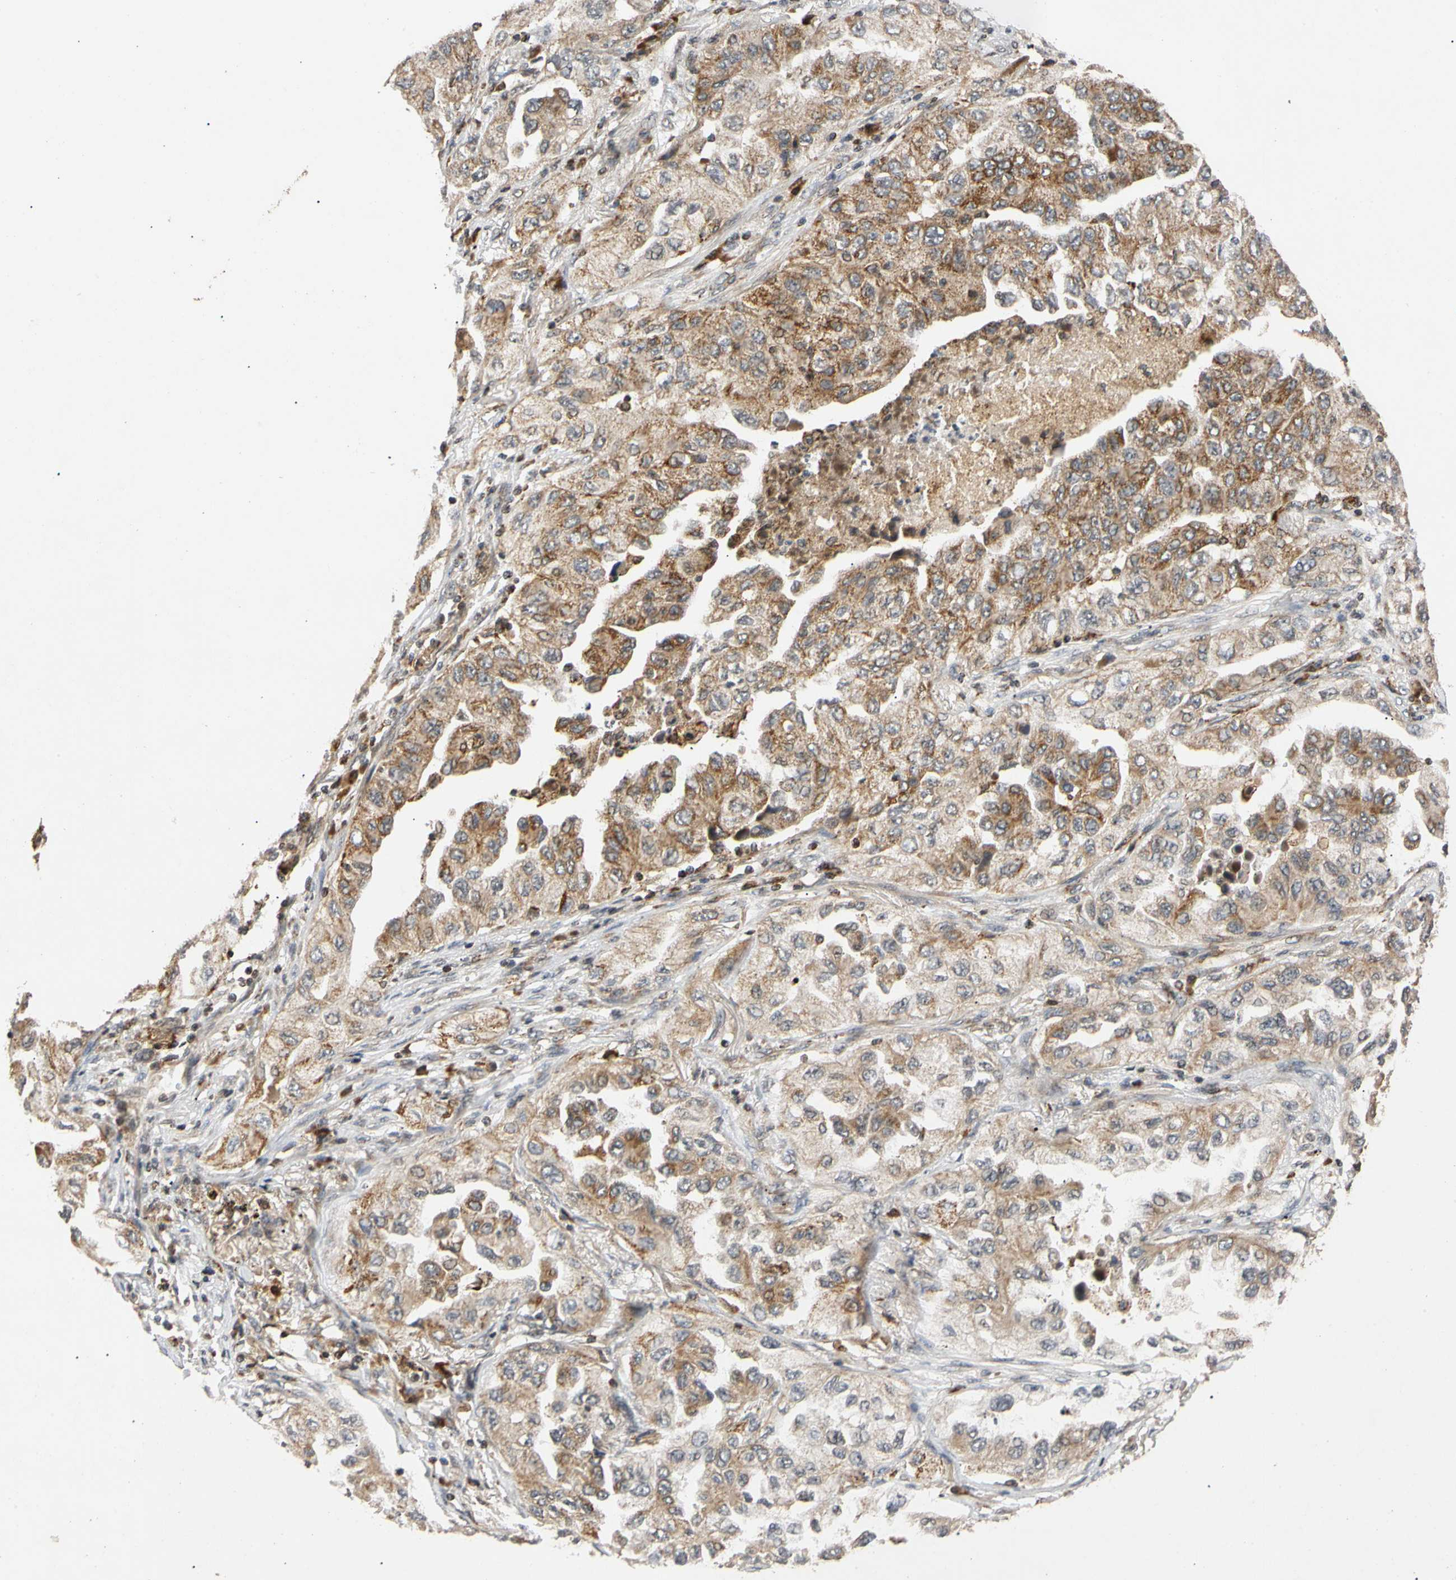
{"staining": {"intensity": "moderate", "quantity": ">75%", "location": "cytoplasmic/membranous"}, "tissue": "lung cancer", "cell_type": "Tumor cells", "image_type": "cancer", "snomed": [{"axis": "morphology", "description": "Adenocarcinoma, NOS"}, {"axis": "topography", "description": "Lung"}], "caption": "Adenocarcinoma (lung) was stained to show a protein in brown. There is medium levels of moderate cytoplasmic/membranous staining in approximately >75% of tumor cells.", "gene": "MRPS22", "patient": {"sex": "female", "age": 65}}